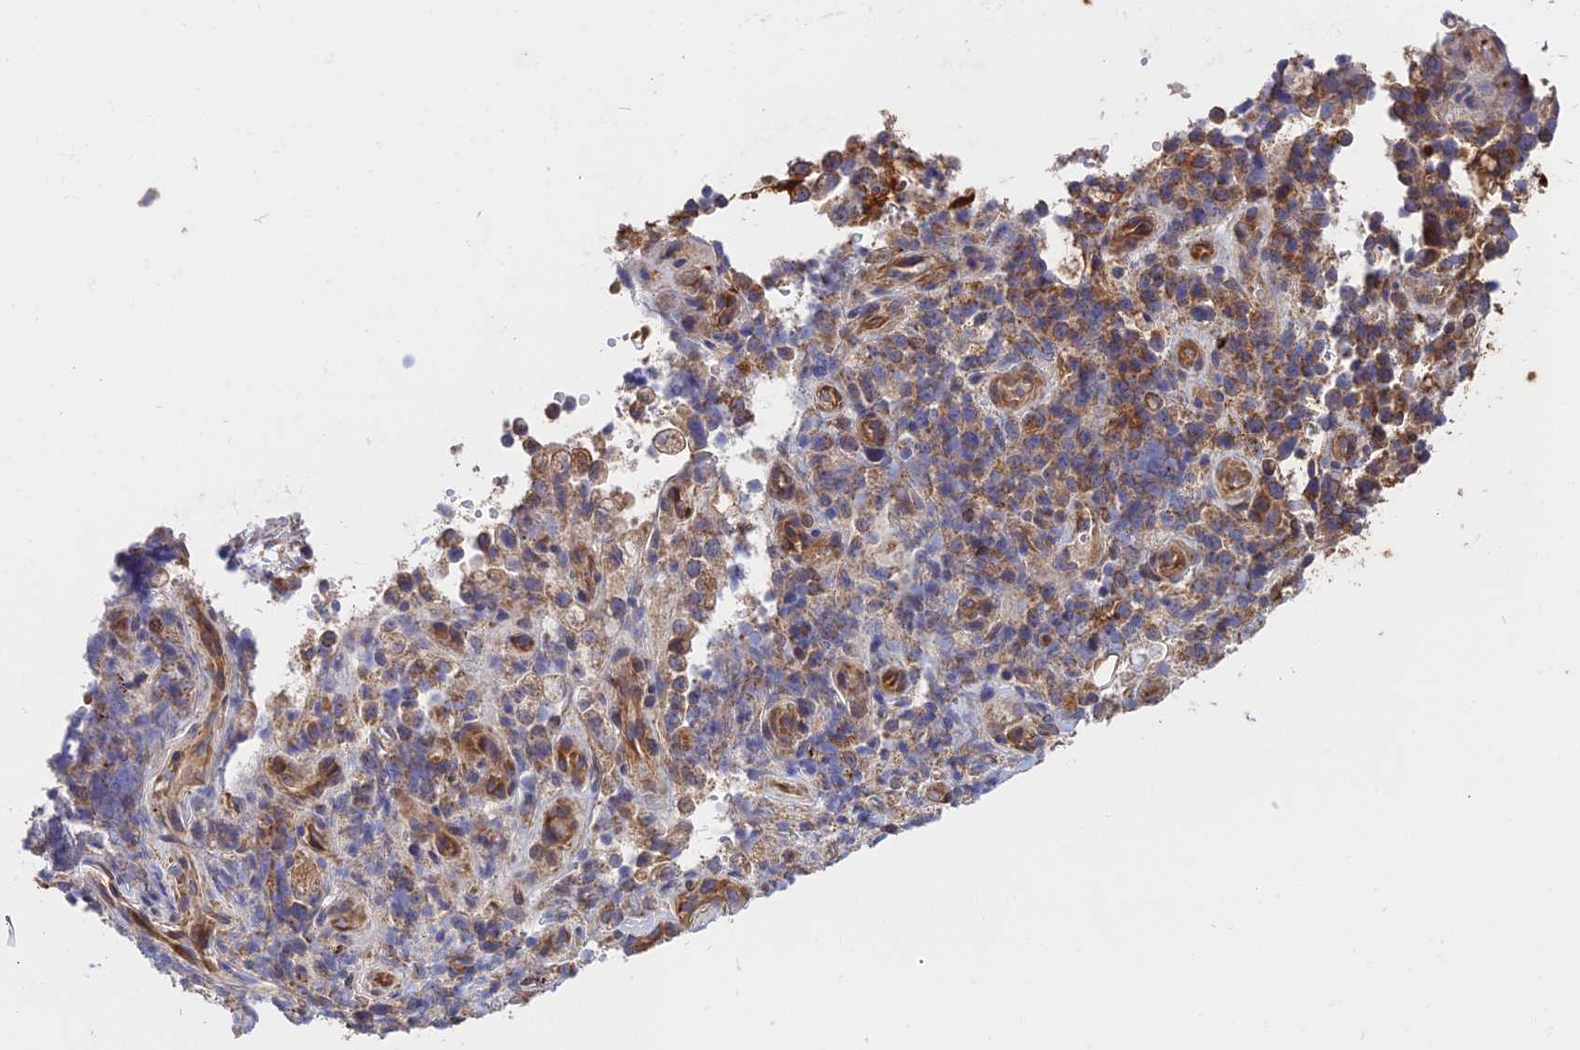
{"staining": {"intensity": "moderate", "quantity": ">75%", "location": "cytoplasmic/membranous"}, "tissue": "stomach cancer", "cell_type": "Tumor cells", "image_type": "cancer", "snomed": [{"axis": "morphology", "description": "Adenocarcinoma, NOS"}, {"axis": "topography", "description": "Stomach"}], "caption": "Protein expression analysis of stomach cancer exhibits moderate cytoplasmic/membranous staining in approximately >75% of tumor cells. The protein is shown in brown color, while the nuclei are stained blue.", "gene": "CDC37L1", "patient": {"sex": "female", "age": 60}}